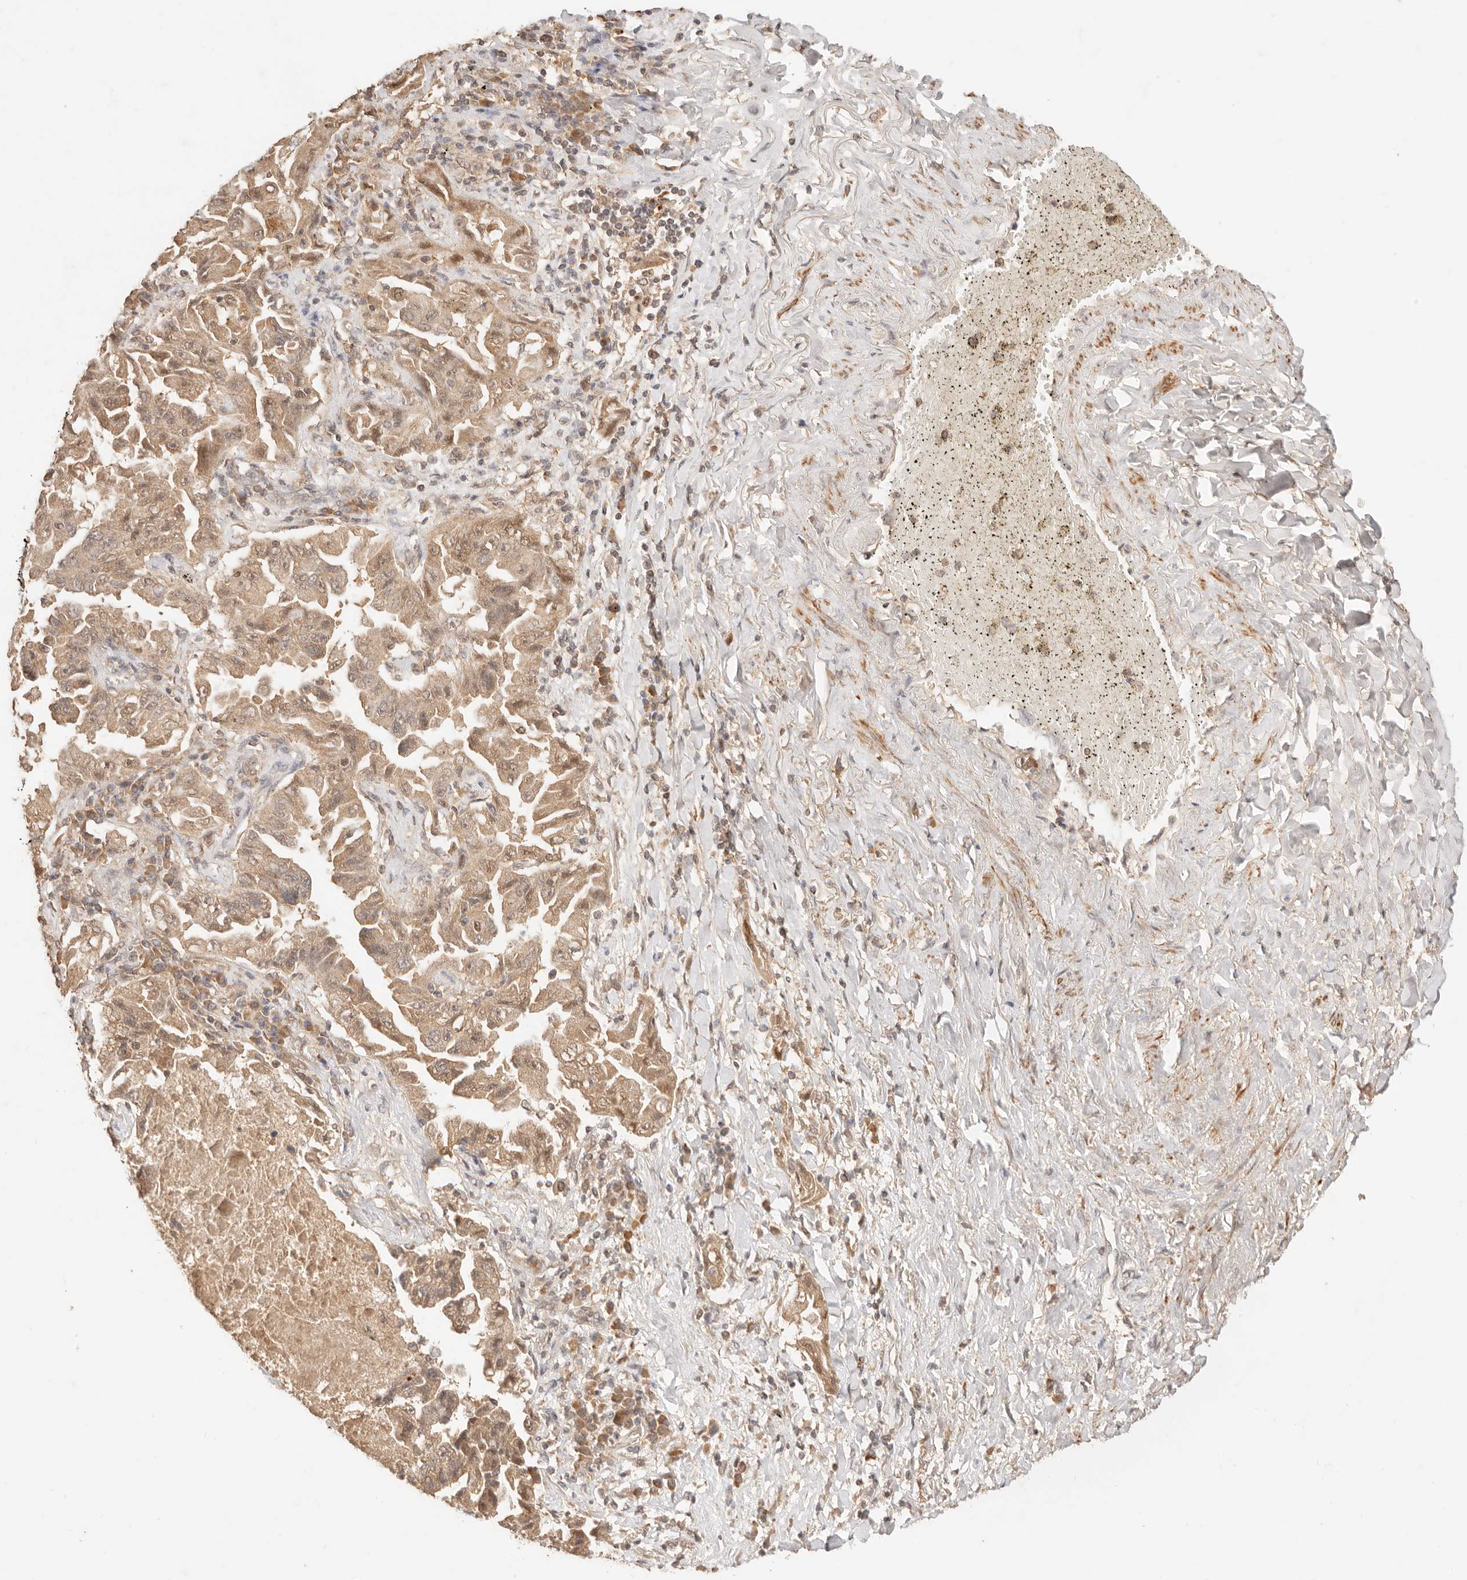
{"staining": {"intensity": "moderate", "quantity": ">75%", "location": "cytoplasmic/membranous"}, "tissue": "lung cancer", "cell_type": "Tumor cells", "image_type": "cancer", "snomed": [{"axis": "morphology", "description": "Adenocarcinoma, NOS"}, {"axis": "topography", "description": "Lung"}], "caption": "Lung cancer (adenocarcinoma) stained for a protein (brown) displays moderate cytoplasmic/membranous positive staining in about >75% of tumor cells.", "gene": "TRIM11", "patient": {"sex": "female", "age": 51}}